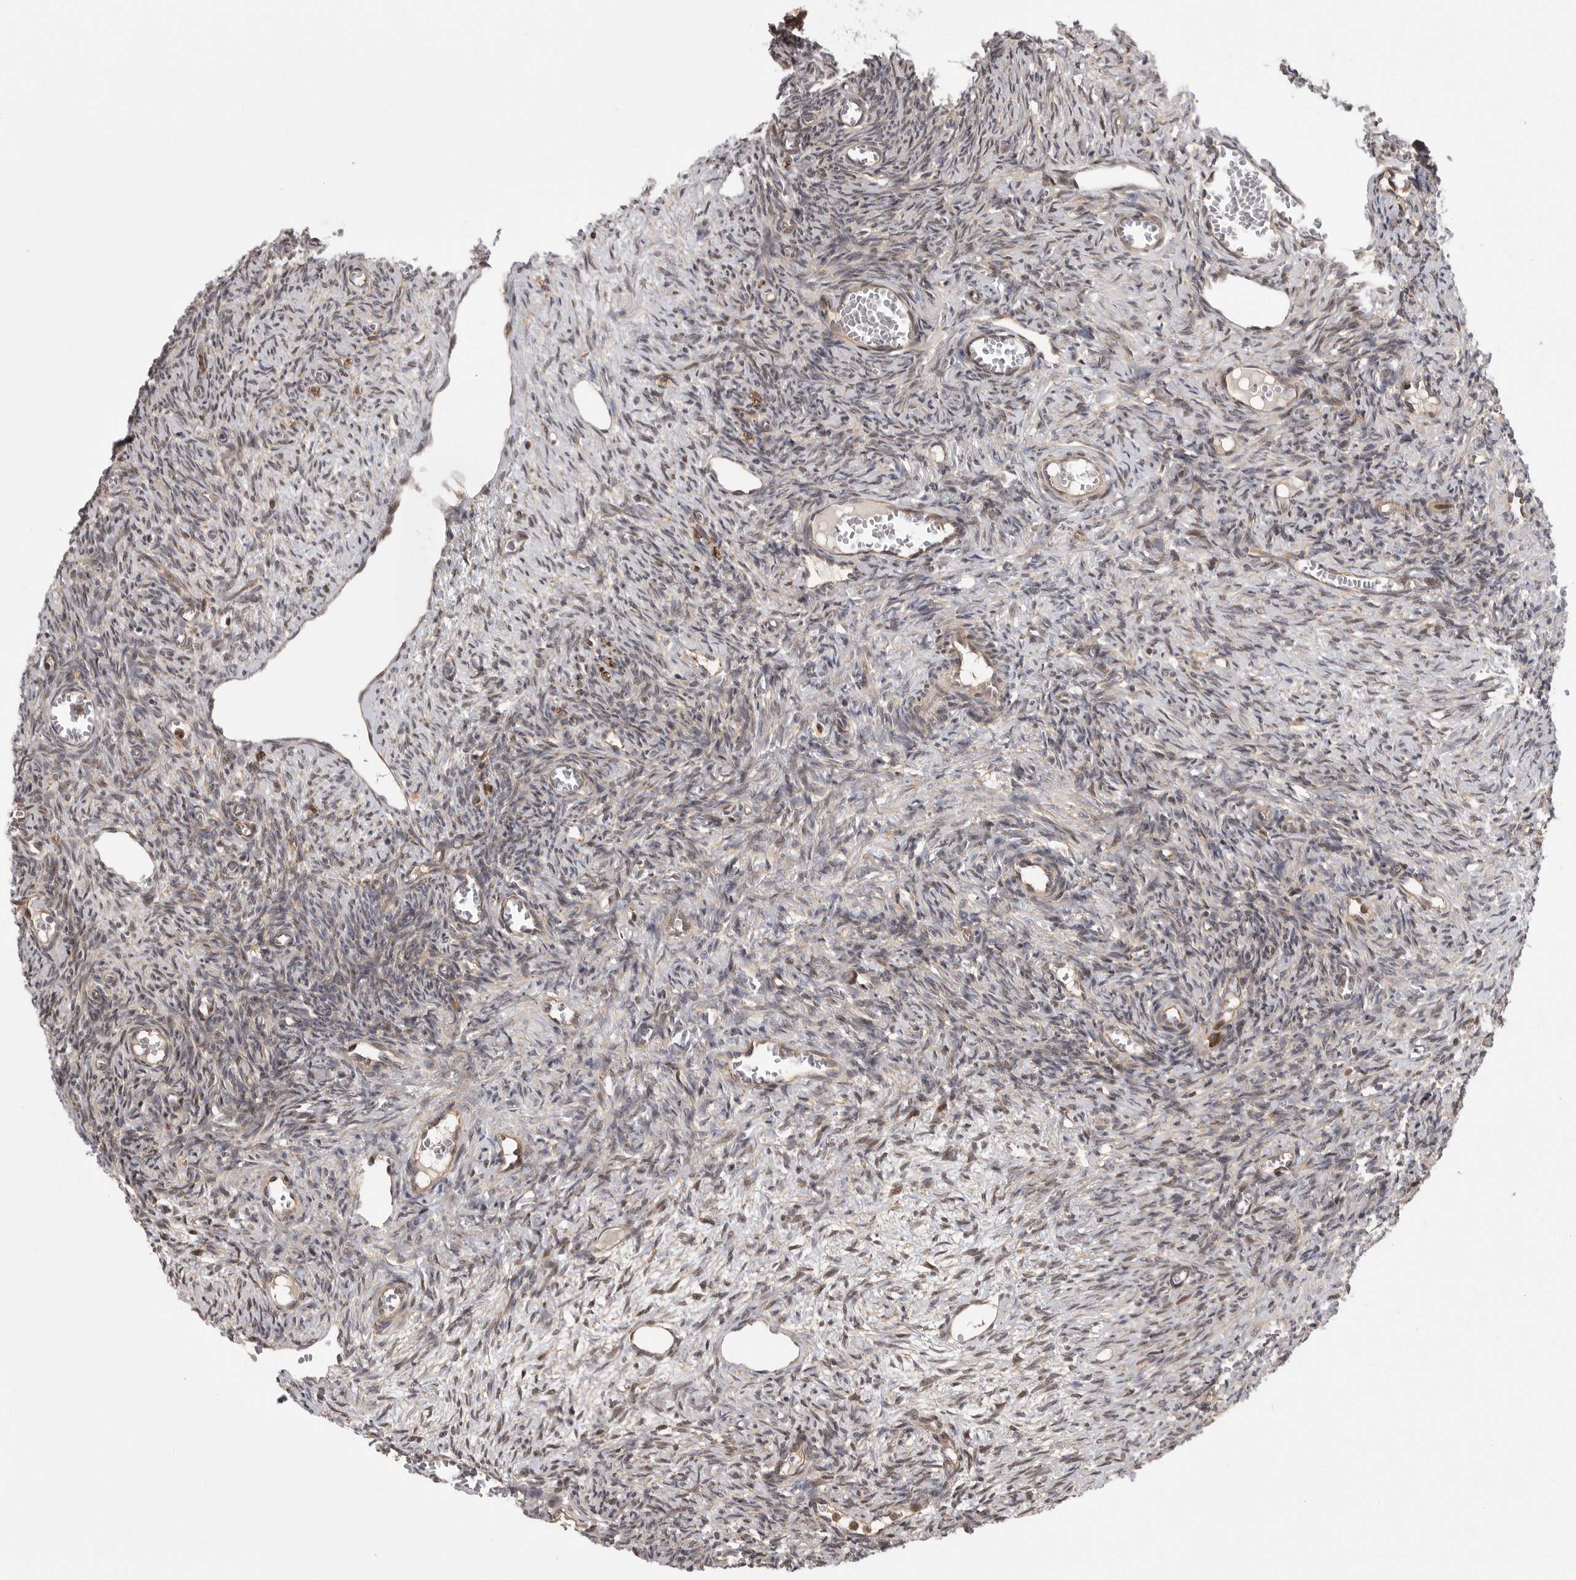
{"staining": {"intensity": "strong", "quantity": ">75%", "location": "cytoplasmic/membranous"}, "tissue": "ovary", "cell_type": "Follicle cells", "image_type": "normal", "snomed": [{"axis": "morphology", "description": "Normal tissue, NOS"}, {"axis": "topography", "description": "Ovary"}], "caption": "High-magnification brightfield microscopy of normal ovary stained with DAB (brown) and counterstained with hematoxylin (blue). follicle cells exhibit strong cytoplasmic/membranous staining is seen in about>75% of cells. (Stains: DAB (3,3'-diaminobenzidine) in brown, nuclei in blue, Microscopy: brightfield microscopy at high magnification).", "gene": "OXR1", "patient": {"sex": "female", "age": 27}}